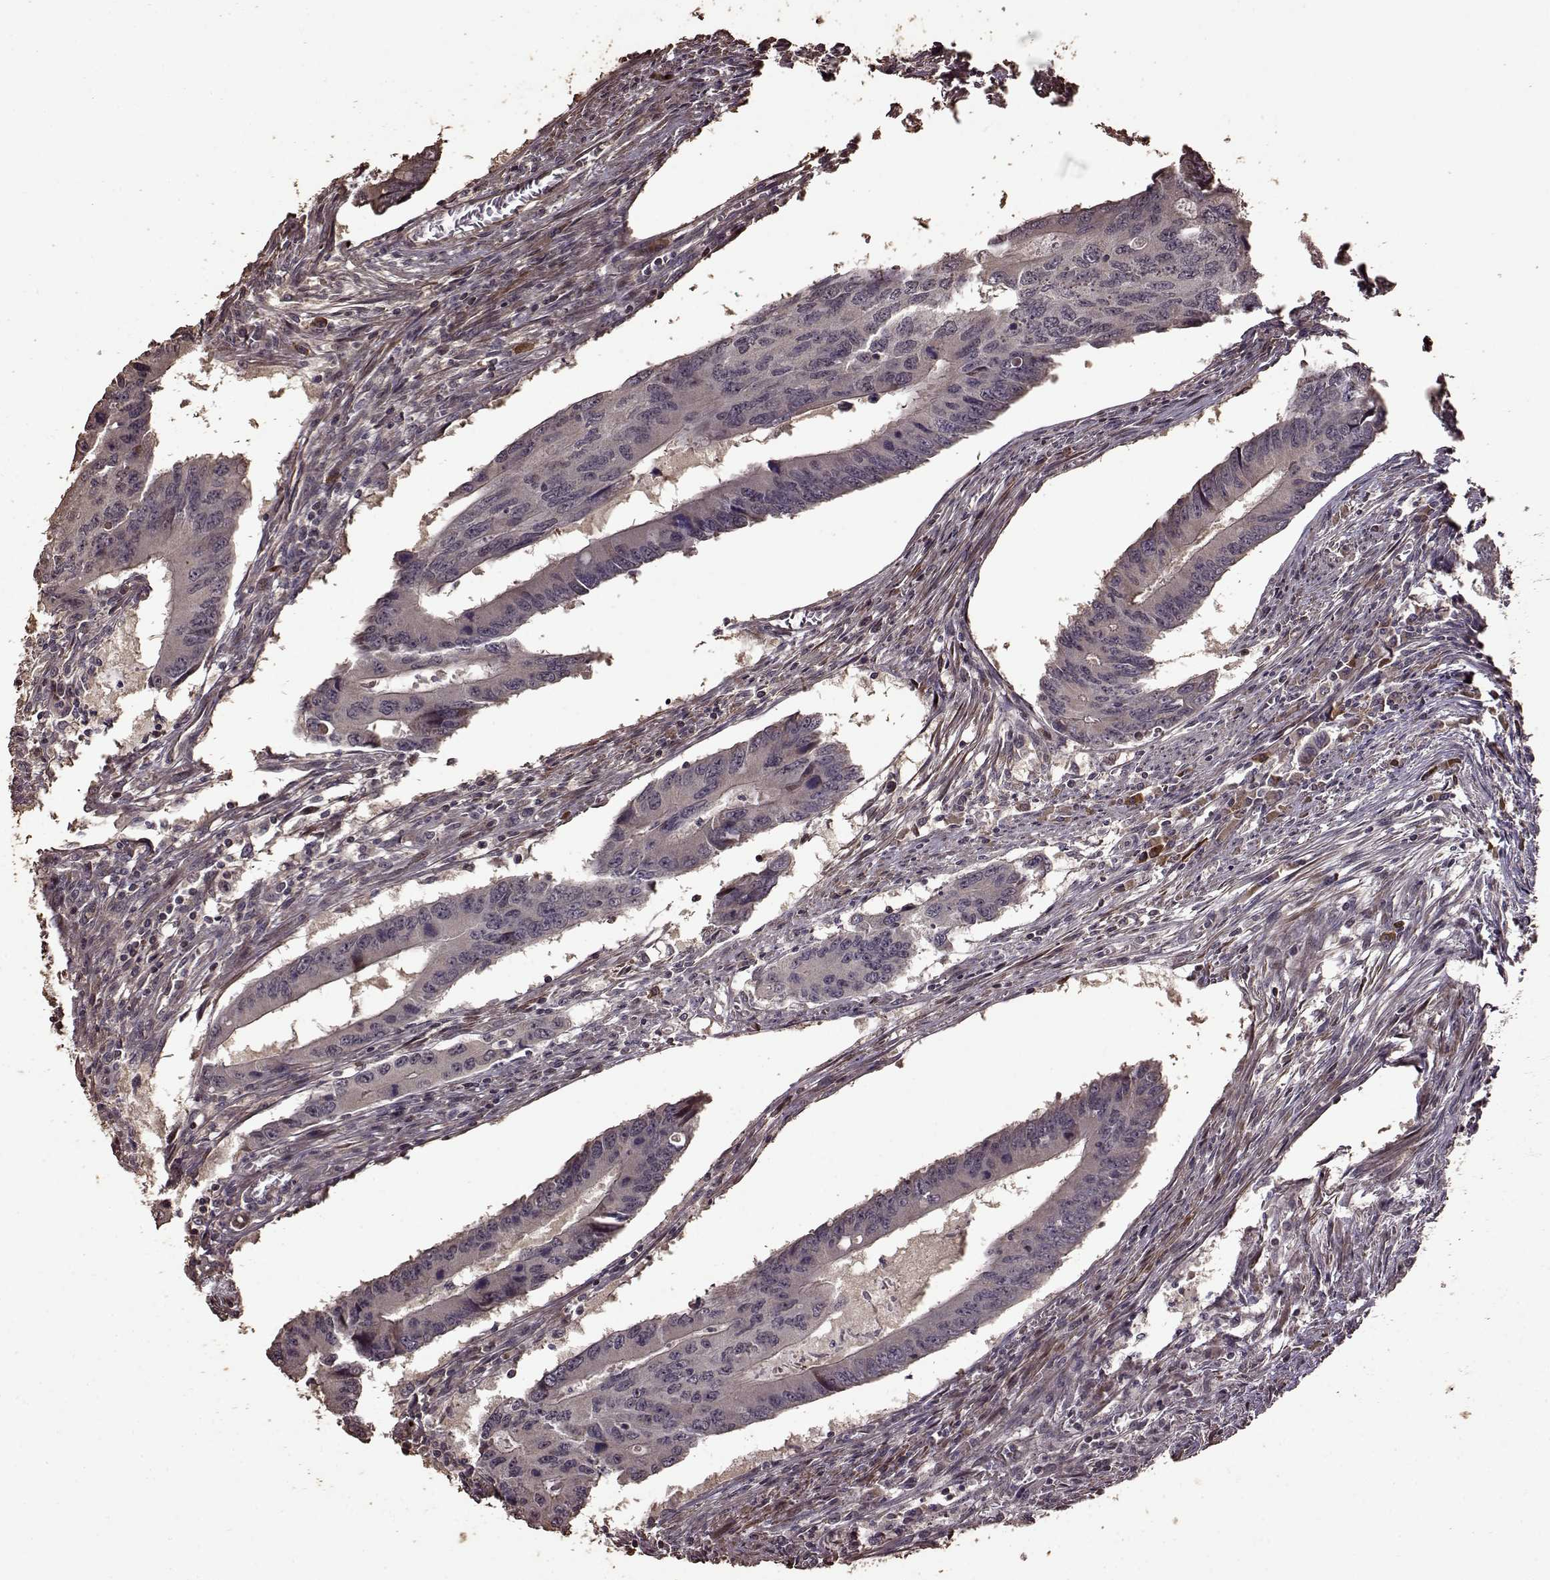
{"staining": {"intensity": "weak", "quantity": ">75%", "location": "cytoplasmic/membranous"}, "tissue": "colorectal cancer", "cell_type": "Tumor cells", "image_type": "cancer", "snomed": [{"axis": "morphology", "description": "Adenocarcinoma, NOS"}, {"axis": "topography", "description": "Colon"}], "caption": "About >75% of tumor cells in adenocarcinoma (colorectal) reveal weak cytoplasmic/membranous protein staining as visualized by brown immunohistochemical staining.", "gene": "FBXW11", "patient": {"sex": "male", "age": 53}}